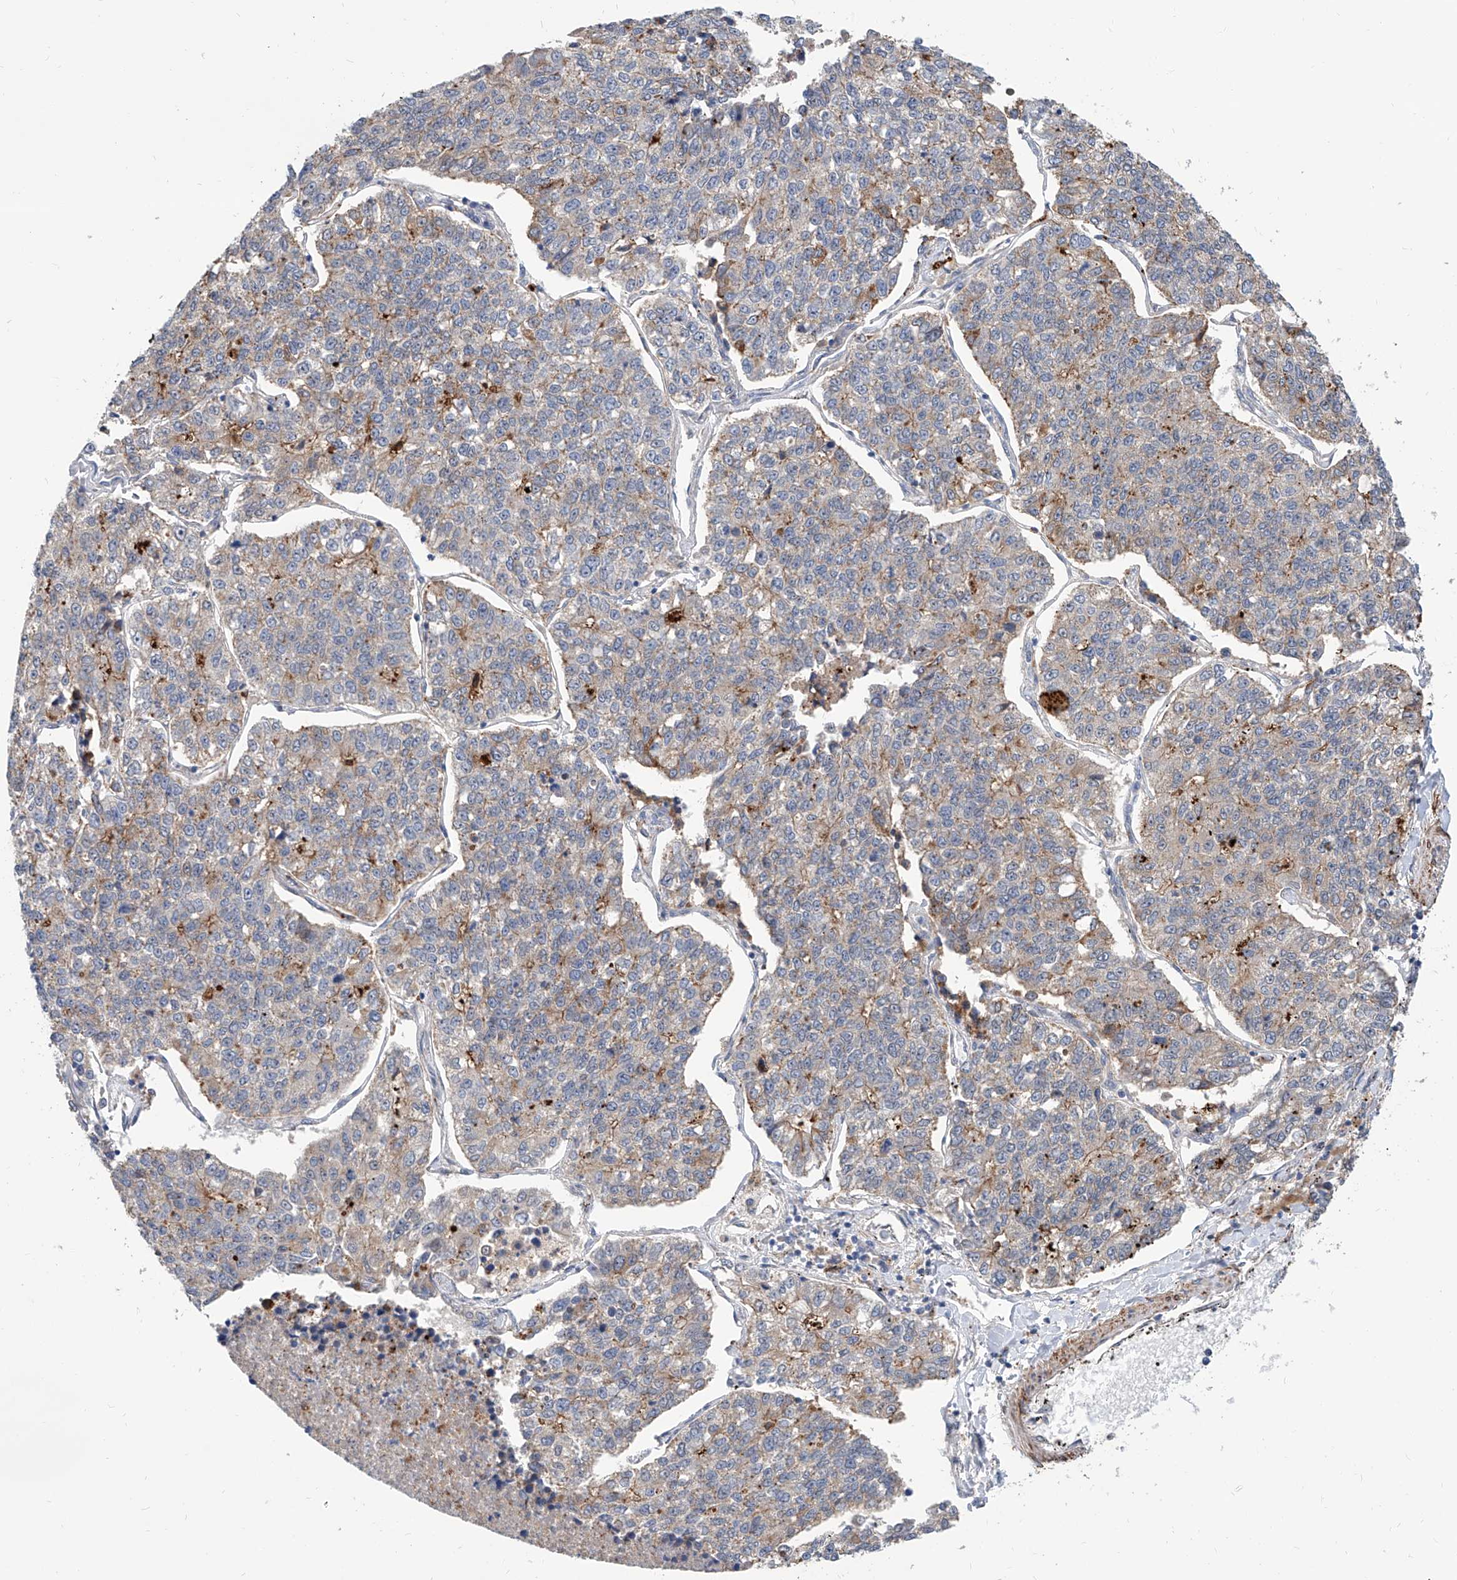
{"staining": {"intensity": "weak", "quantity": "25%-75%", "location": "cytoplasmic/membranous"}, "tissue": "lung cancer", "cell_type": "Tumor cells", "image_type": "cancer", "snomed": [{"axis": "morphology", "description": "Adenocarcinoma, NOS"}, {"axis": "topography", "description": "Lung"}], "caption": "Brown immunohistochemical staining in adenocarcinoma (lung) demonstrates weak cytoplasmic/membranous staining in approximately 25%-75% of tumor cells. (DAB (3,3'-diaminobenzidine) IHC, brown staining for protein, blue staining for nuclei).", "gene": "MAGEE2", "patient": {"sex": "male", "age": 49}}